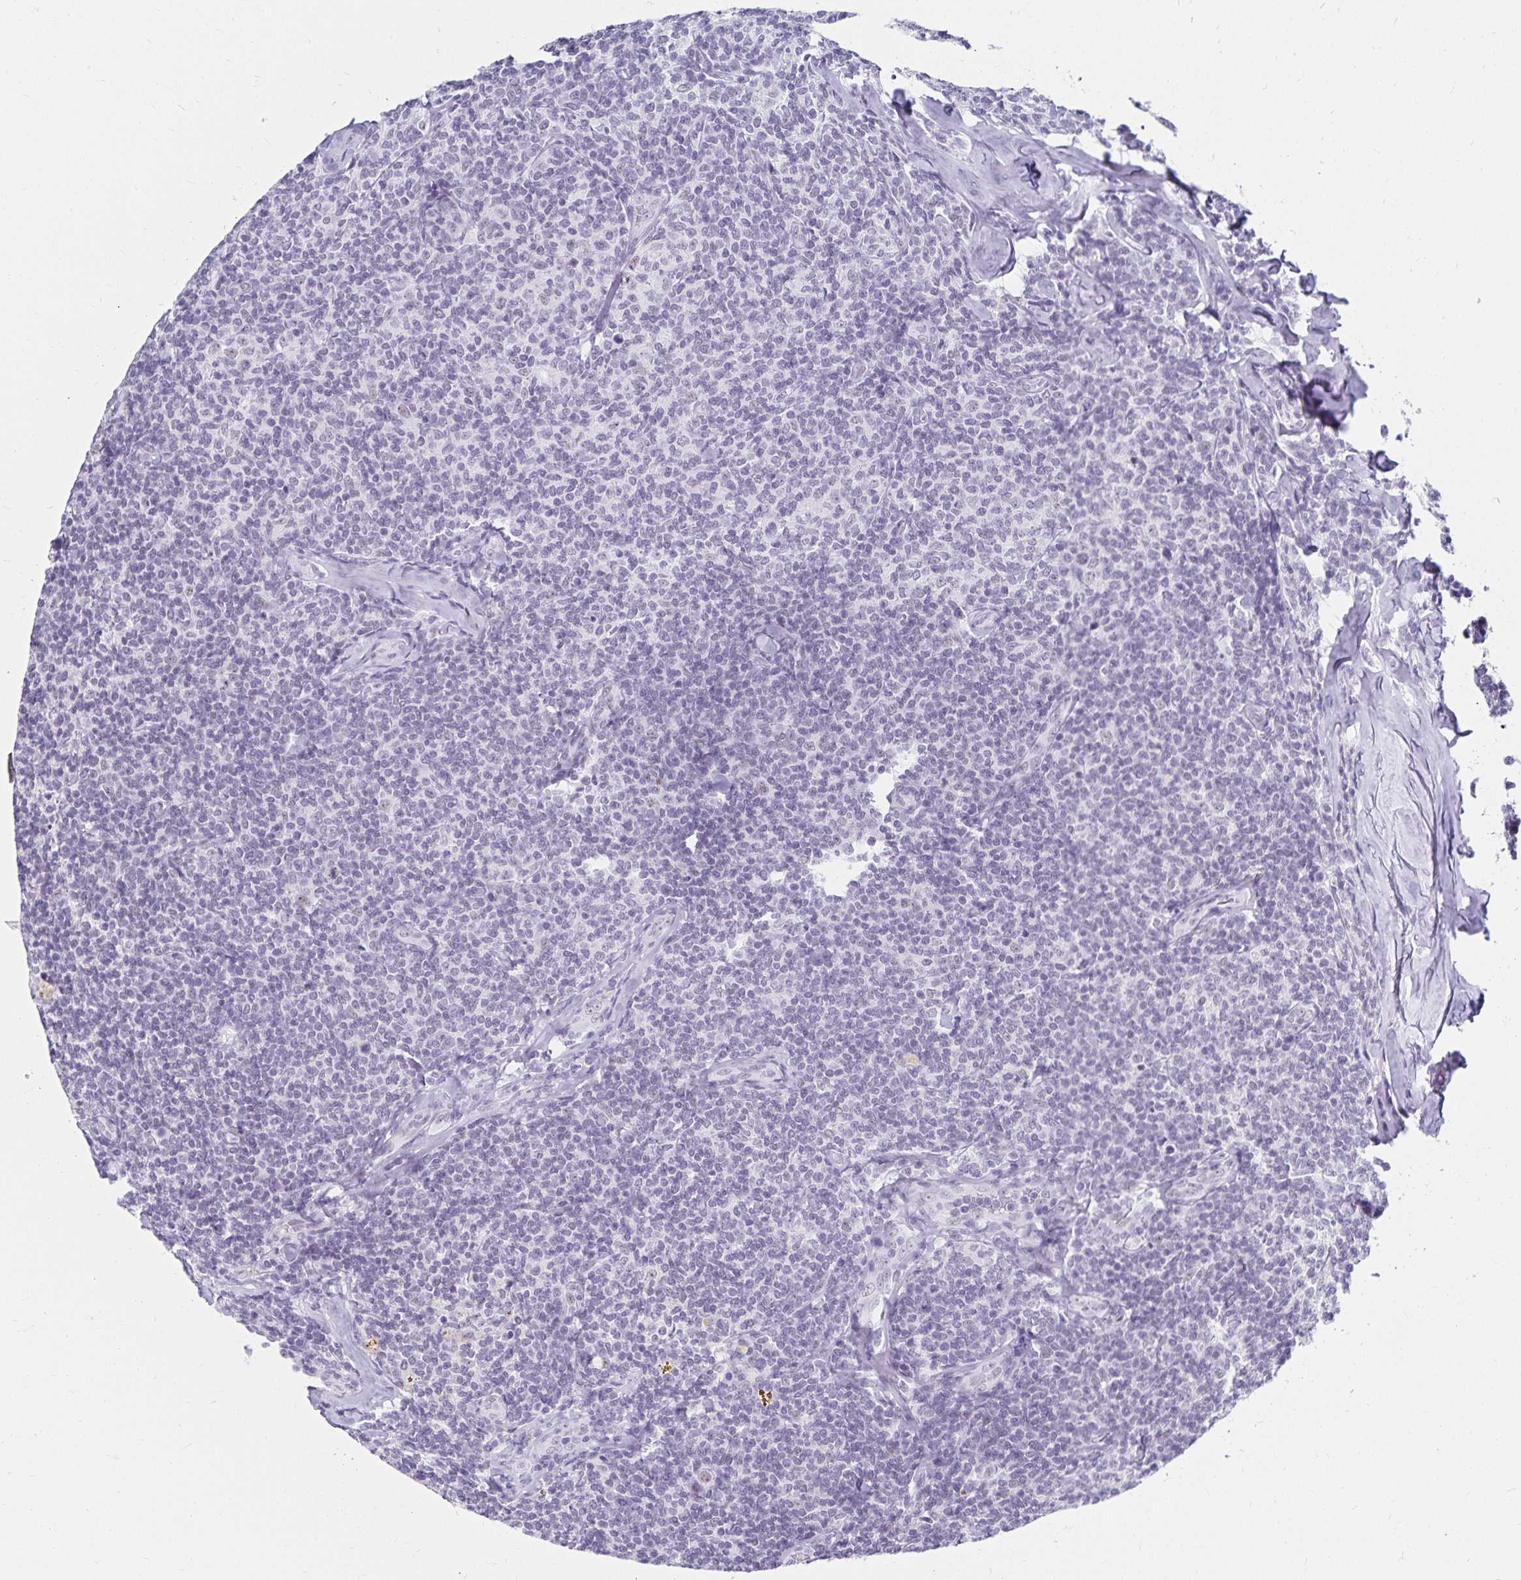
{"staining": {"intensity": "negative", "quantity": "none", "location": "none"}, "tissue": "lymphoma", "cell_type": "Tumor cells", "image_type": "cancer", "snomed": [{"axis": "morphology", "description": "Malignant lymphoma, non-Hodgkin's type, Low grade"}, {"axis": "topography", "description": "Lymph node"}], "caption": "IHC of human low-grade malignant lymphoma, non-Hodgkin's type displays no expression in tumor cells. (DAB (3,3'-diaminobenzidine) IHC, high magnification).", "gene": "C20orf85", "patient": {"sex": "female", "age": 56}}